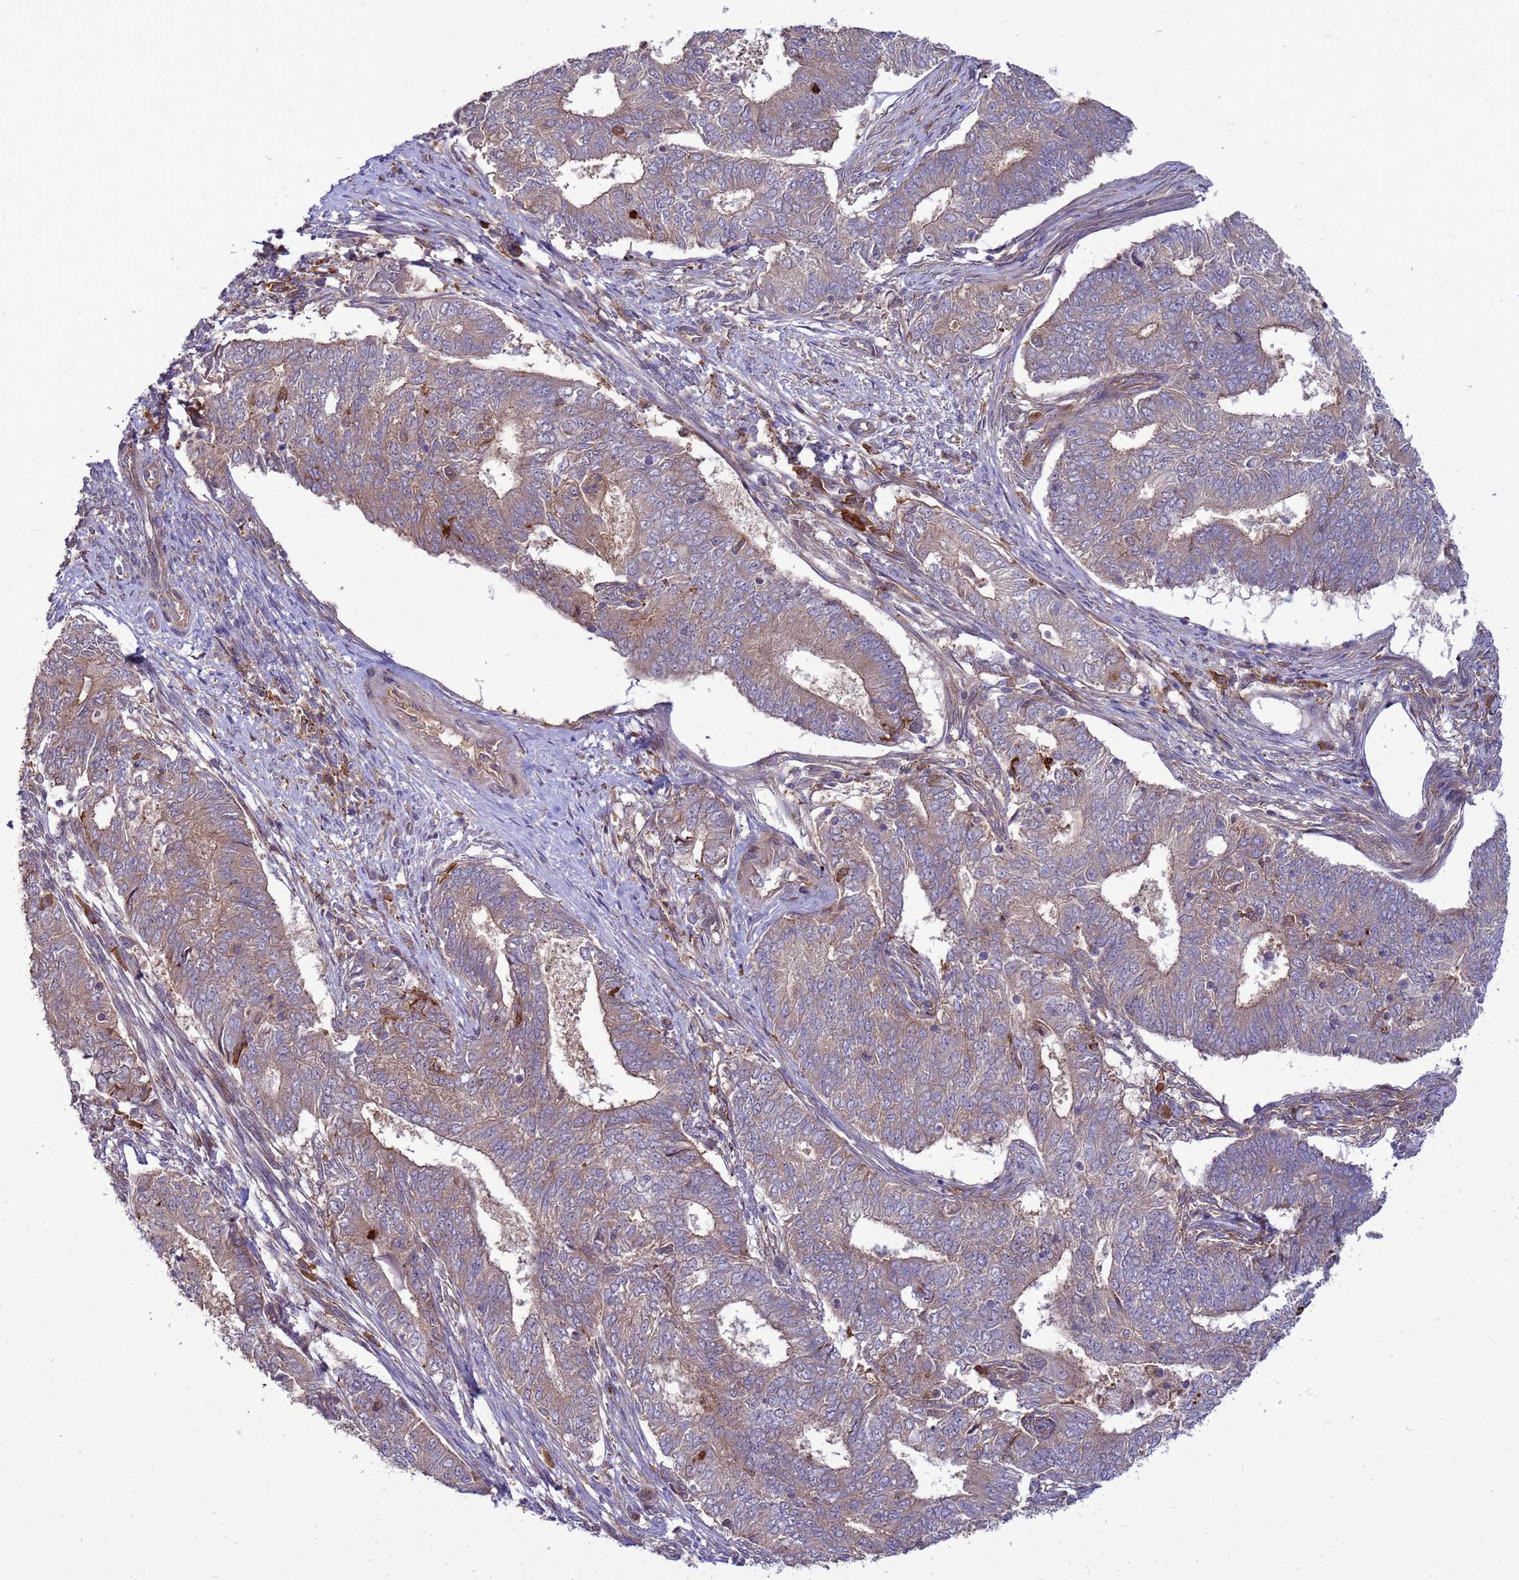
{"staining": {"intensity": "weak", "quantity": "25%-75%", "location": "cytoplasmic/membranous"}, "tissue": "endometrial cancer", "cell_type": "Tumor cells", "image_type": "cancer", "snomed": [{"axis": "morphology", "description": "Adenocarcinoma, NOS"}, {"axis": "topography", "description": "Endometrium"}], "caption": "This is a histology image of IHC staining of endometrial cancer, which shows weak staining in the cytoplasmic/membranous of tumor cells.", "gene": "RNF215", "patient": {"sex": "female", "age": 62}}